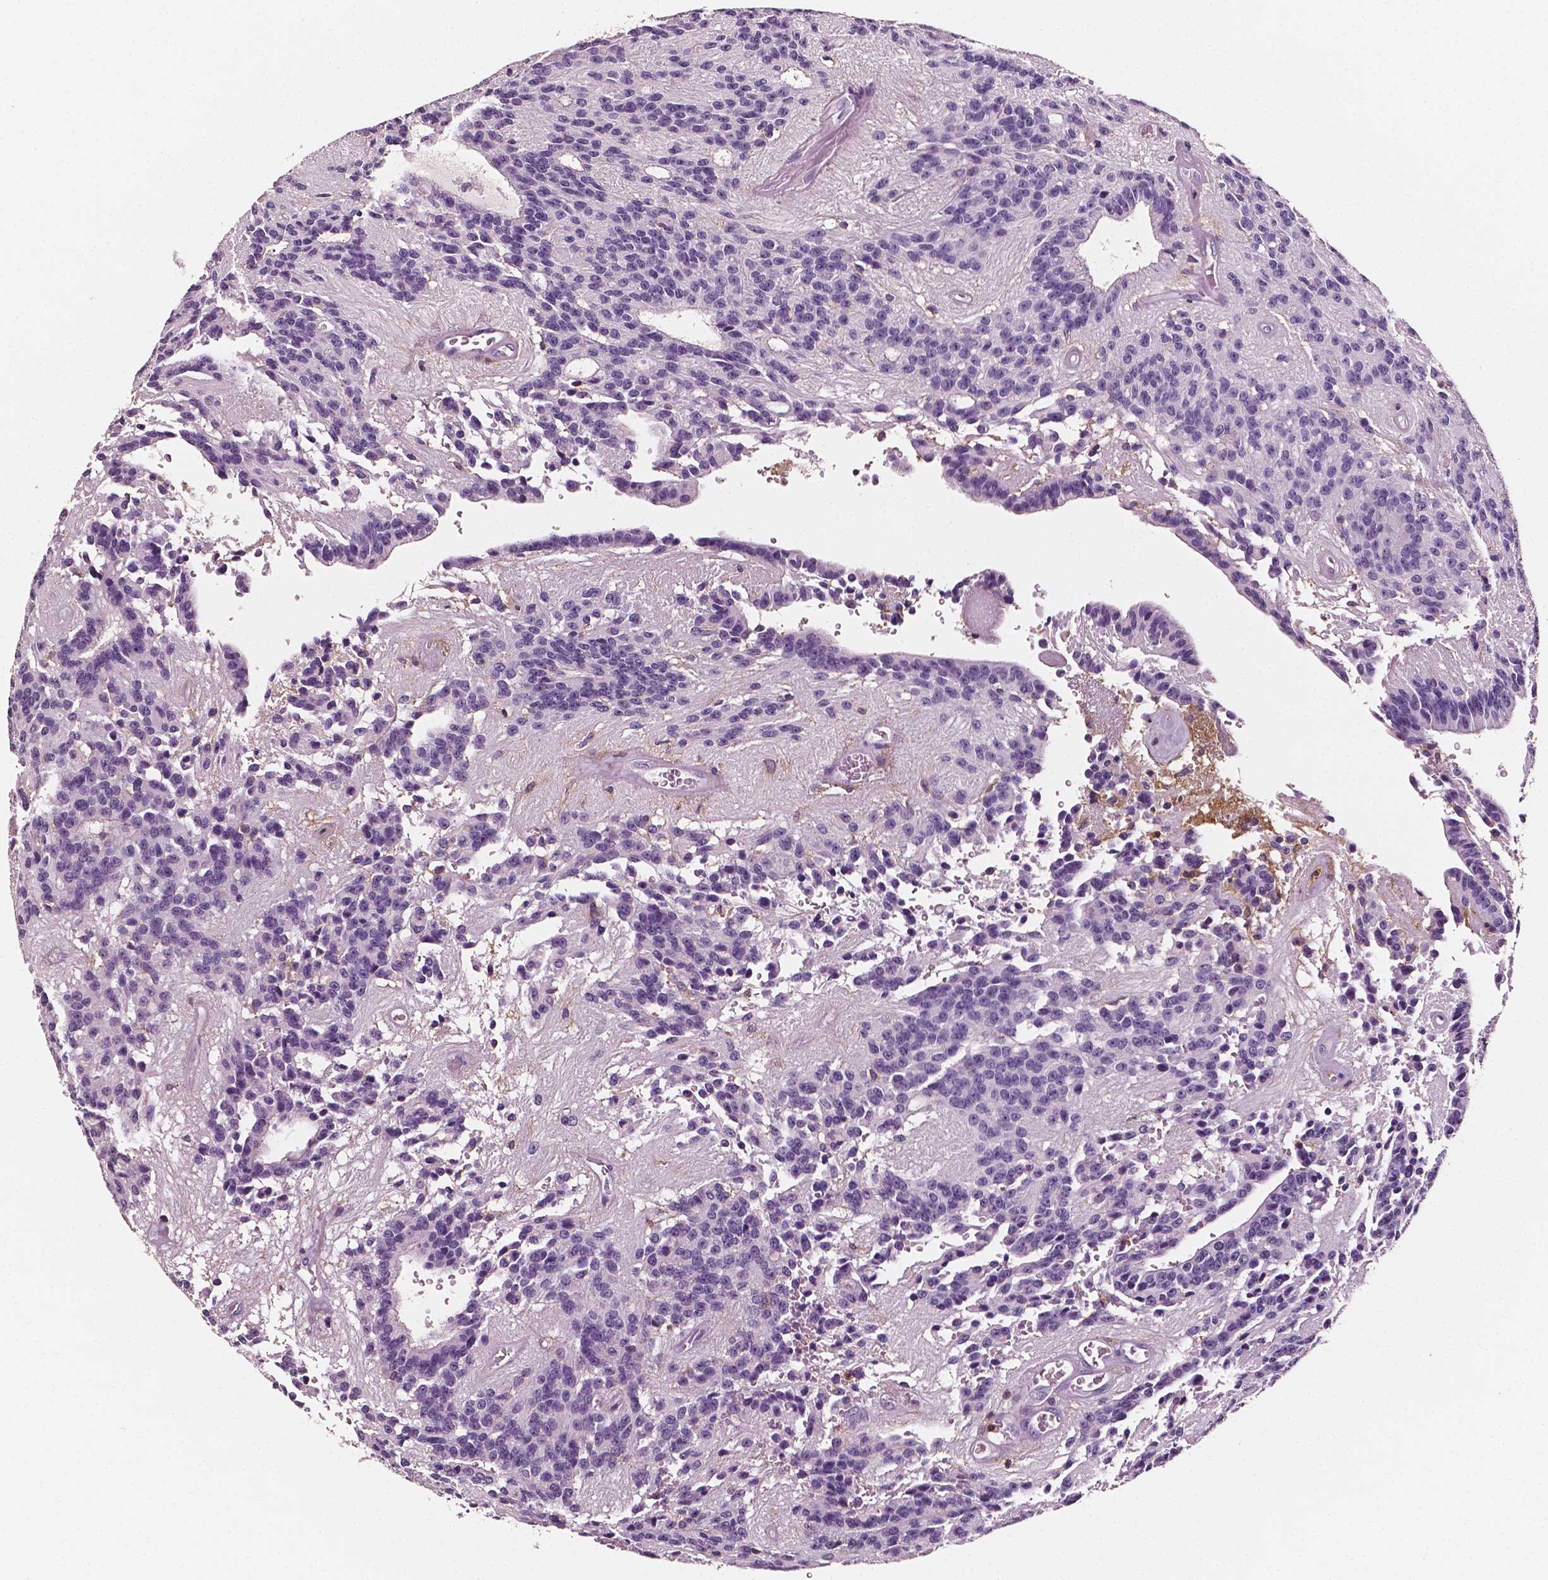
{"staining": {"intensity": "negative", "quantity": "none", "location": "none"}, "tissue": "glioma", "cell_type": "Tumor cells", "image_type": "cancer", "snomed": [{"axis": "morphology", "description": "Glioma, malignant, Low grade"}, {"axis": "topography", "description": "Brain"}], "caption": "Glioma was stained to show a protein in brown. There is no significant expression in tumor cells.", "gene": "PTPRC", "patient": {"sex": "male", "age": 31}}